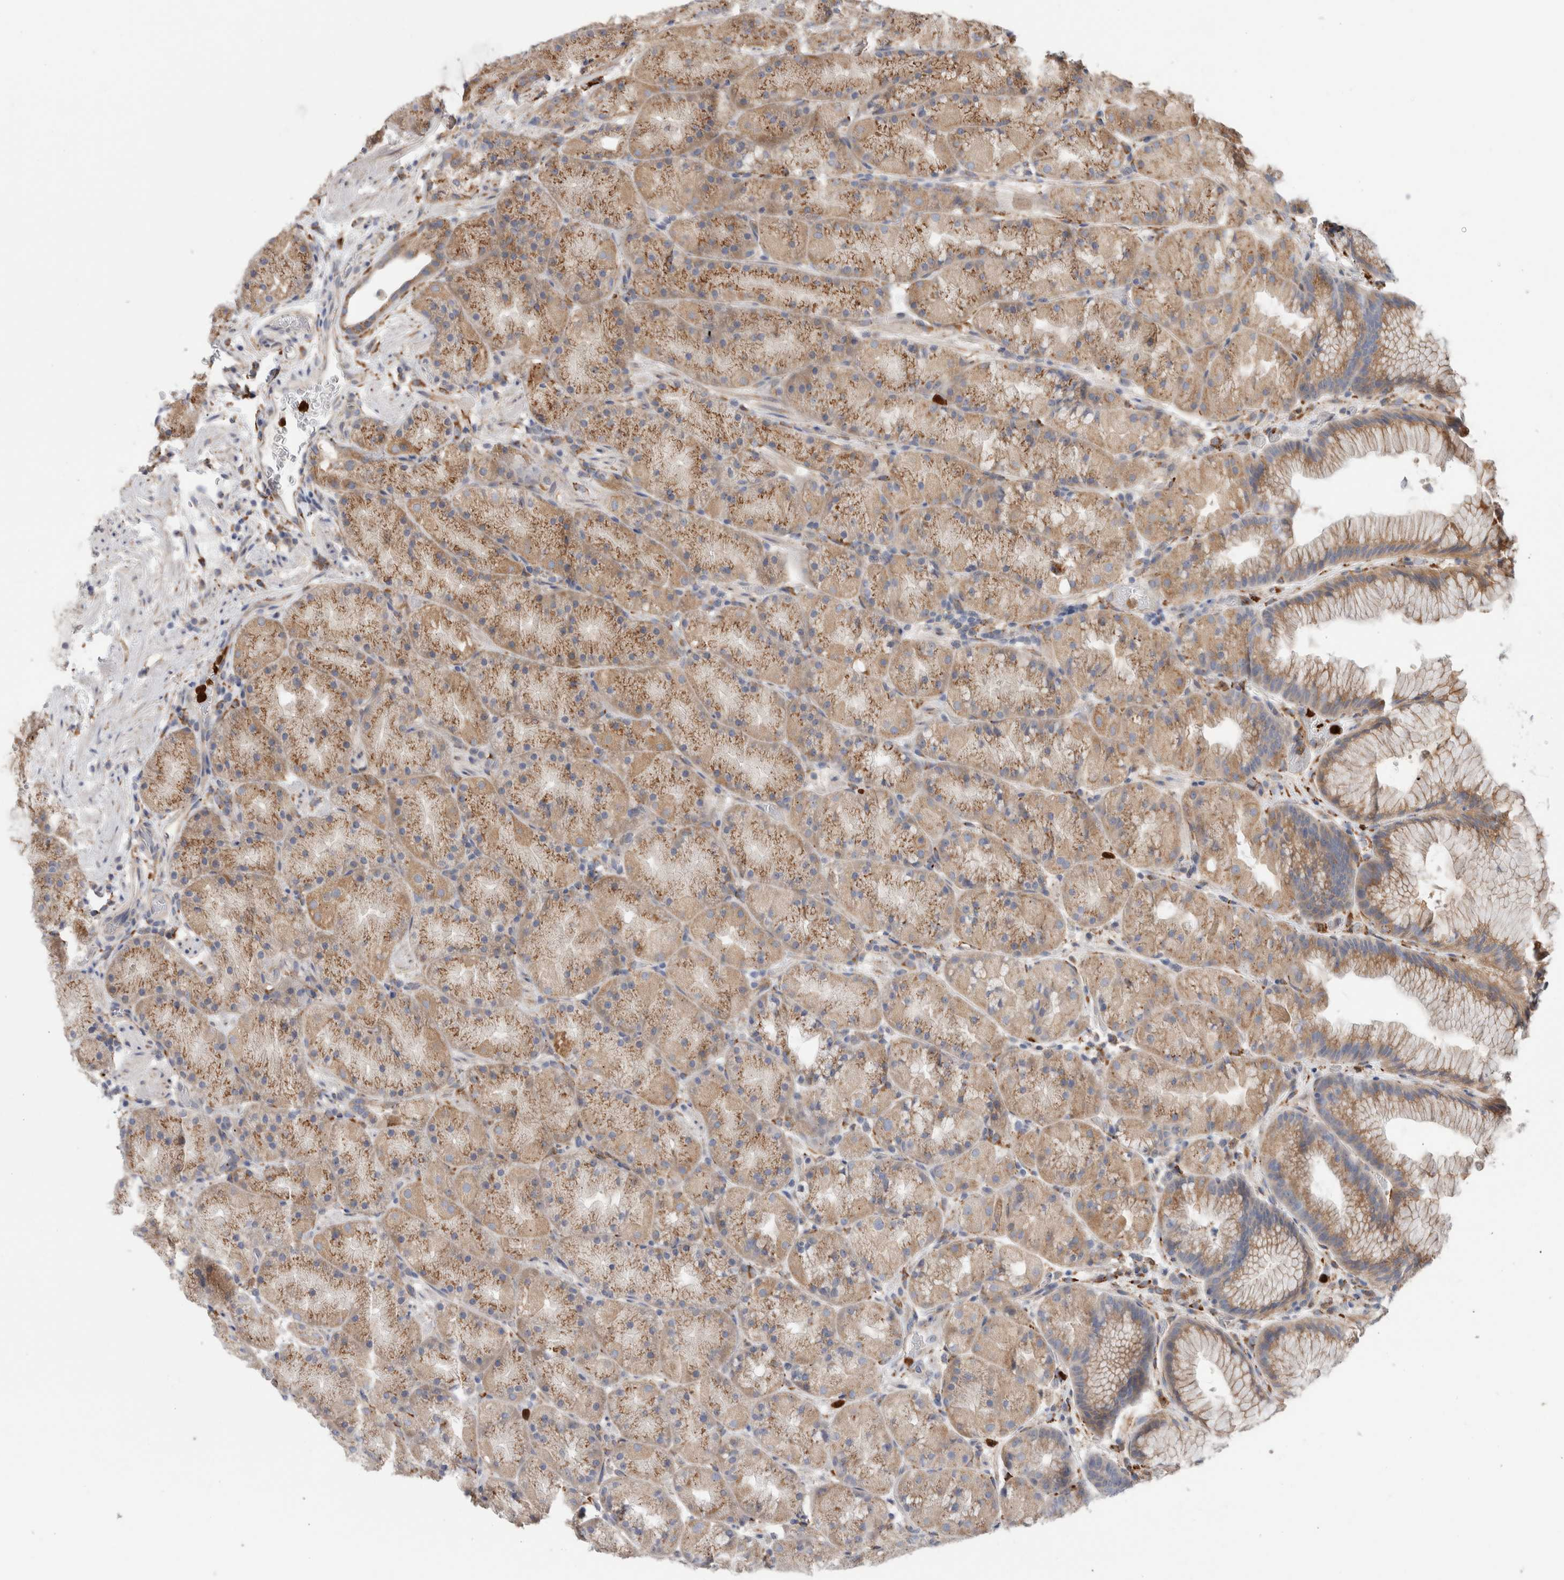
{"staining": {"intensity": "moderate", "quantity": "25%-75%", "location": "cytoplasmic/membranous"}, "tissue": "stomach", "cell_type": "Glandular cells", "image_type": "normal", "snomed": [{"axis": "morphology", "description": "Normal tissue, NOS"}, {"axis": "topography", "description": "Stomach, upper"}, {"axis": "topography", "description": "Stomach"}], "caption": "Immunohistochemistry micrograph of normal stomach stained for a protein (brown), which demonstrates medium levels of moderate cytoplasmic/membranous staining in approximately 25%-75% of glandular cells.", "gene": "P4HA1", "patient": {"sex": "male", "age": 48}}